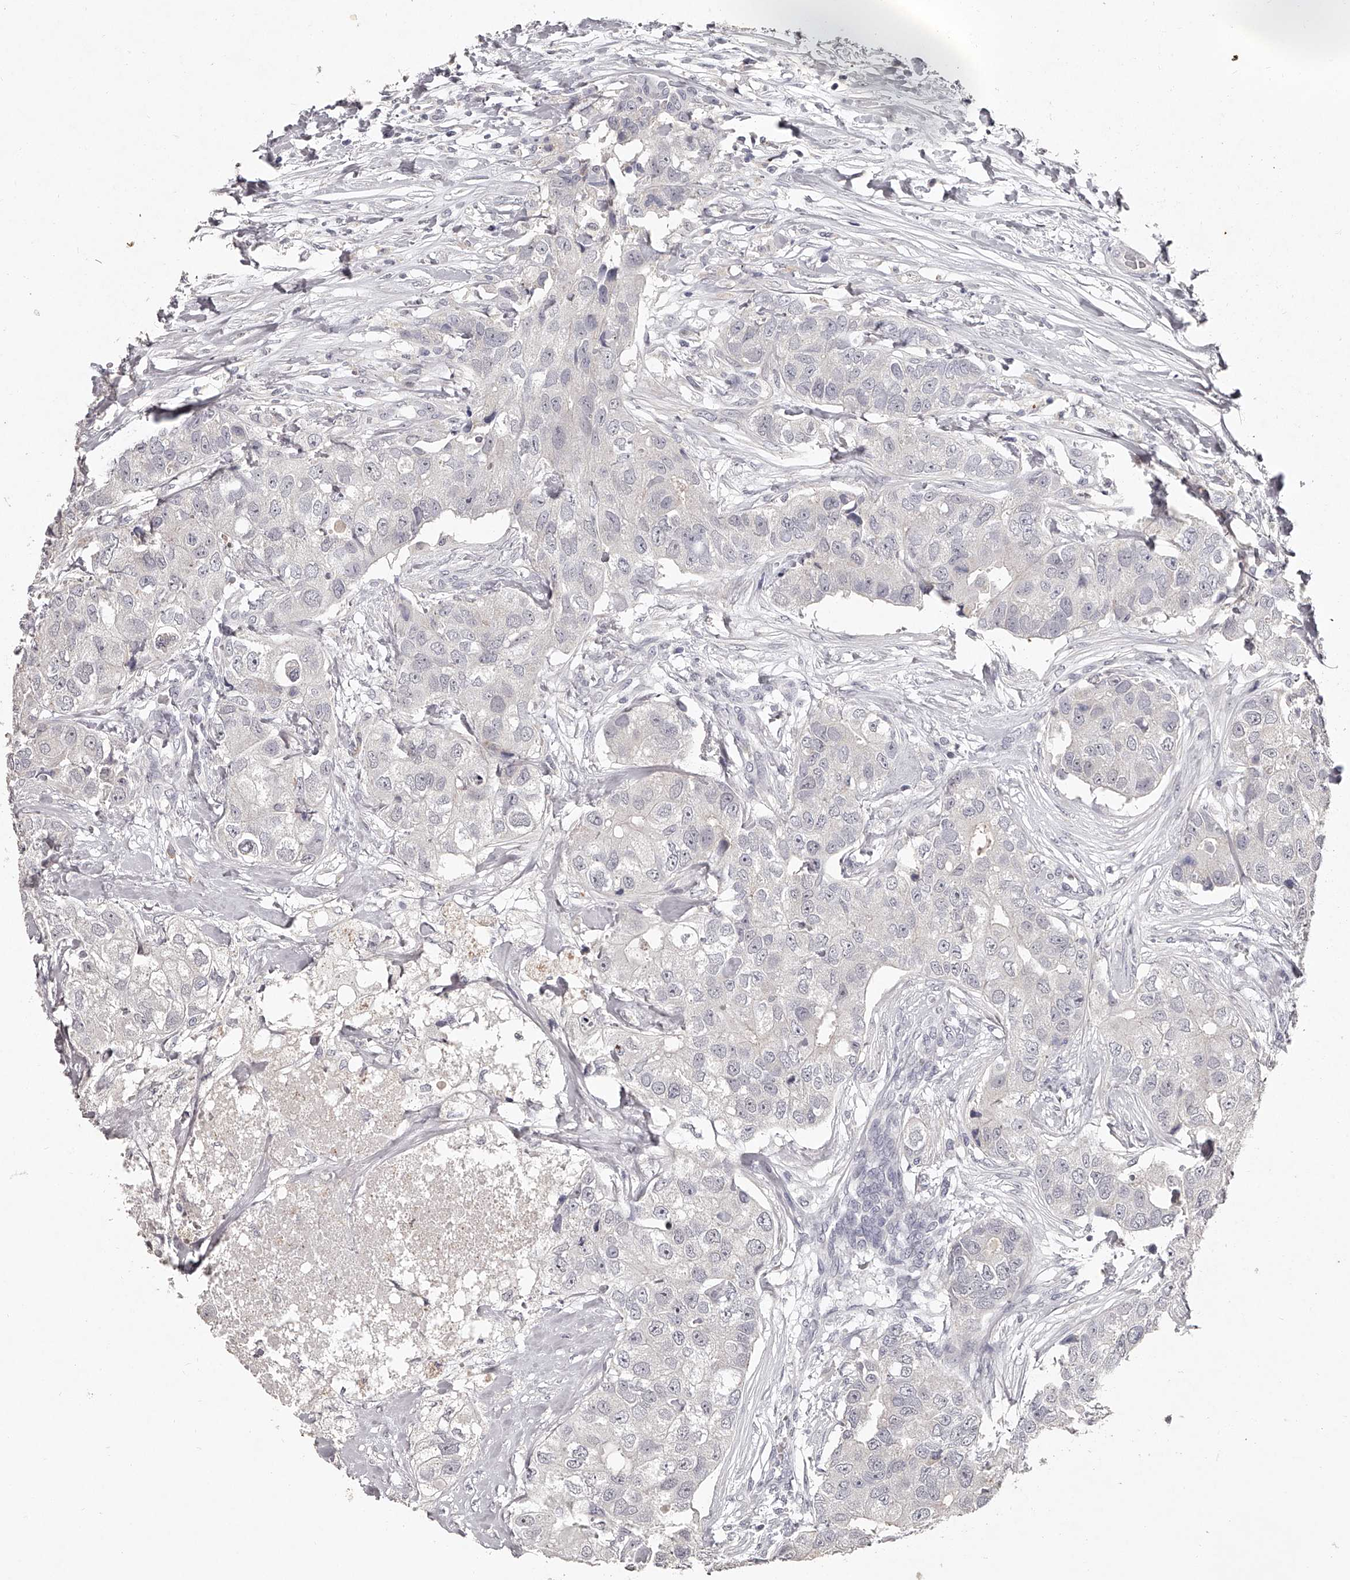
{"staining": {"intensity": "negative", "quantity": "none", "location": "none"}, "tissue": "breast cancer", "cell_type": "Tumor cells", "image_type": "cancer", "snomed": [{"axis": "morphology", "description": "Duct carcinoma"}, {"axis": "topography", "description": "Breast"}], "caption": "A high-resolution histopathology image shows IHC staining of breast cancer, which displays no significant positivity in tumor cells.", "gene": "NT5DC1", "patient": {"sex": "female", "age": 62}}